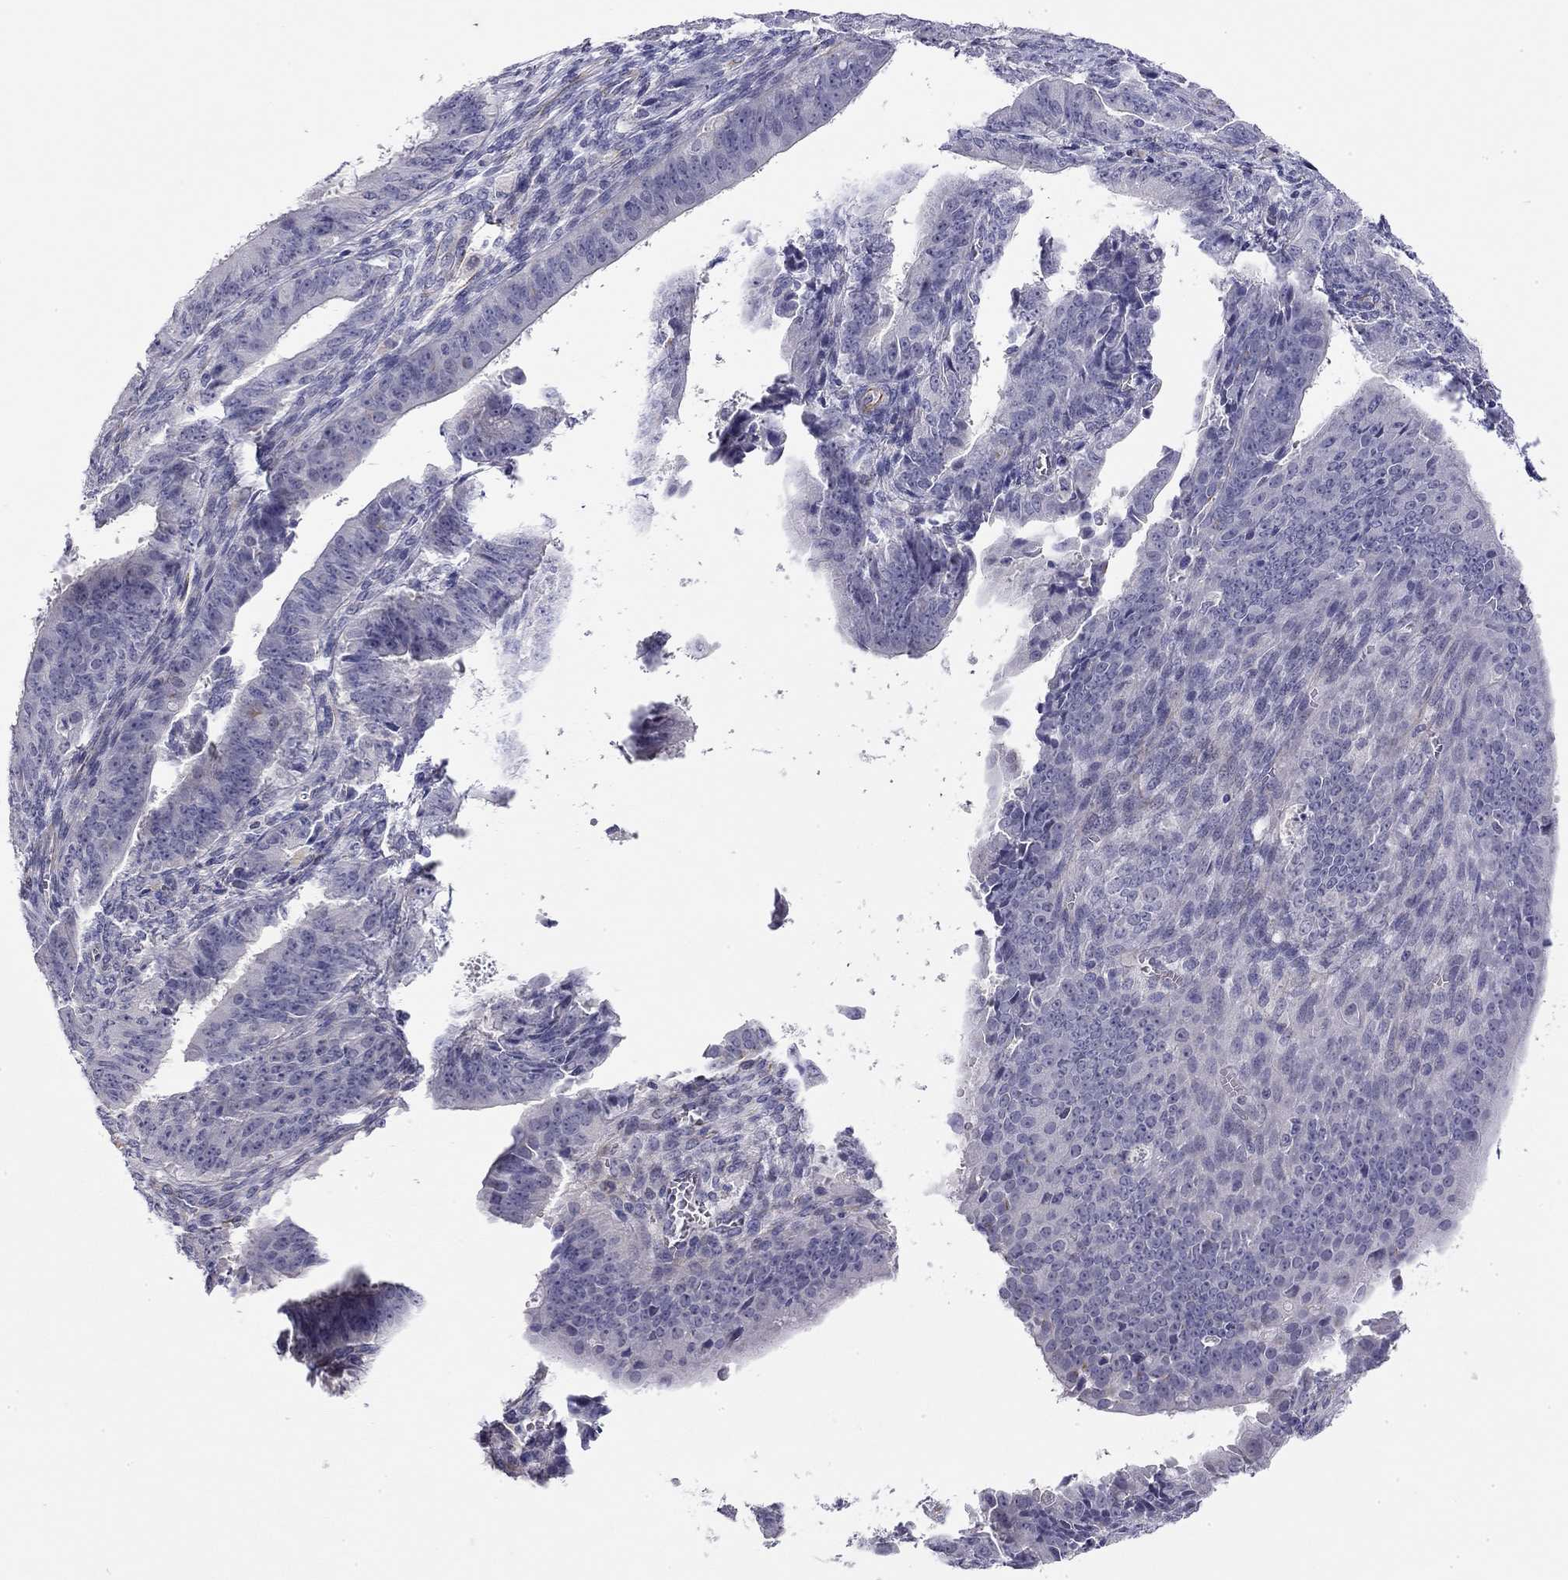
{"staining": {"intensity": "negative", "quantity": "none", "location": "none"}, "tissue": "ovarian cancer", "cell_type": "Tumor cells", "image_type": "cancer", "snomed": [{"axis": "morphology", "description": "Carcinoma, endometroid"}, {"axis": "topography", "description": "Ovary"}], "caption": "Immunohistochemistry micrograph of human ovarian cancer stained for a protein (brown), which reveals no staining in tumor cells.", "gene": "RTL1", "patient": {"sex": "female", "age": 42}}